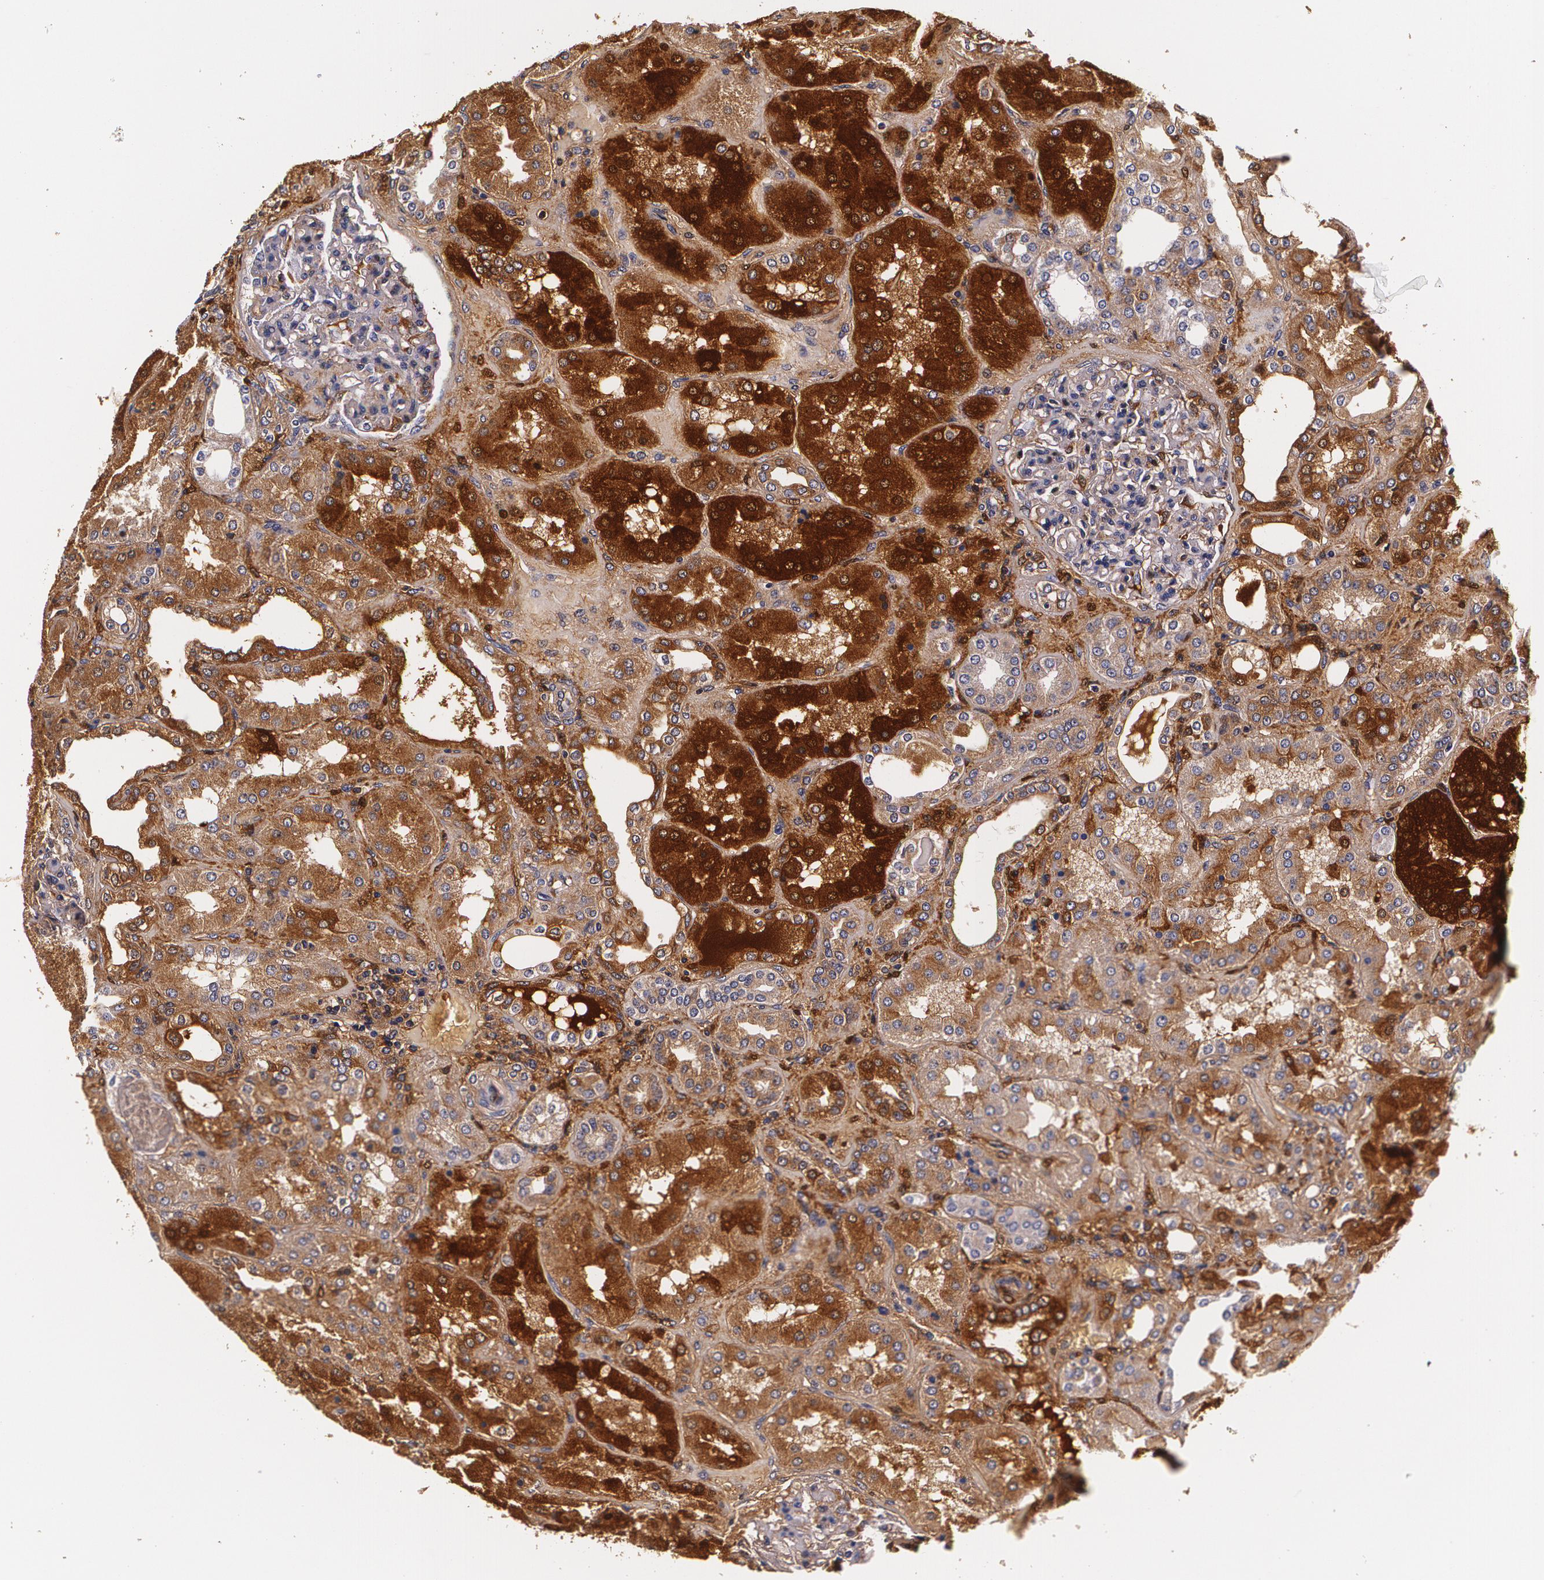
{"staining": {"intensity": "negative", "quantity": "none", "location": "none"}, "tissue": "kidney", "cell_type": "Cells in glomeruli", "image_type": "normal", "snomed": [{"axis": "morphology", "description": "Normal tissue, NOS"}, {"axis": "topography", "description": "Kidney"}], "caption": "High power microscopy histopathology image of an immunohistochemistry (IHC) image of benign kidney, revealing no significant staining in cells in glomeruli. (Stains: DAB immunohistochemistry with hematoxylin counter stain, Microscopy: brightfield microscopy at high magnification).", "gene": "TTR", "patient": {"sex": "female", "age": 56}}